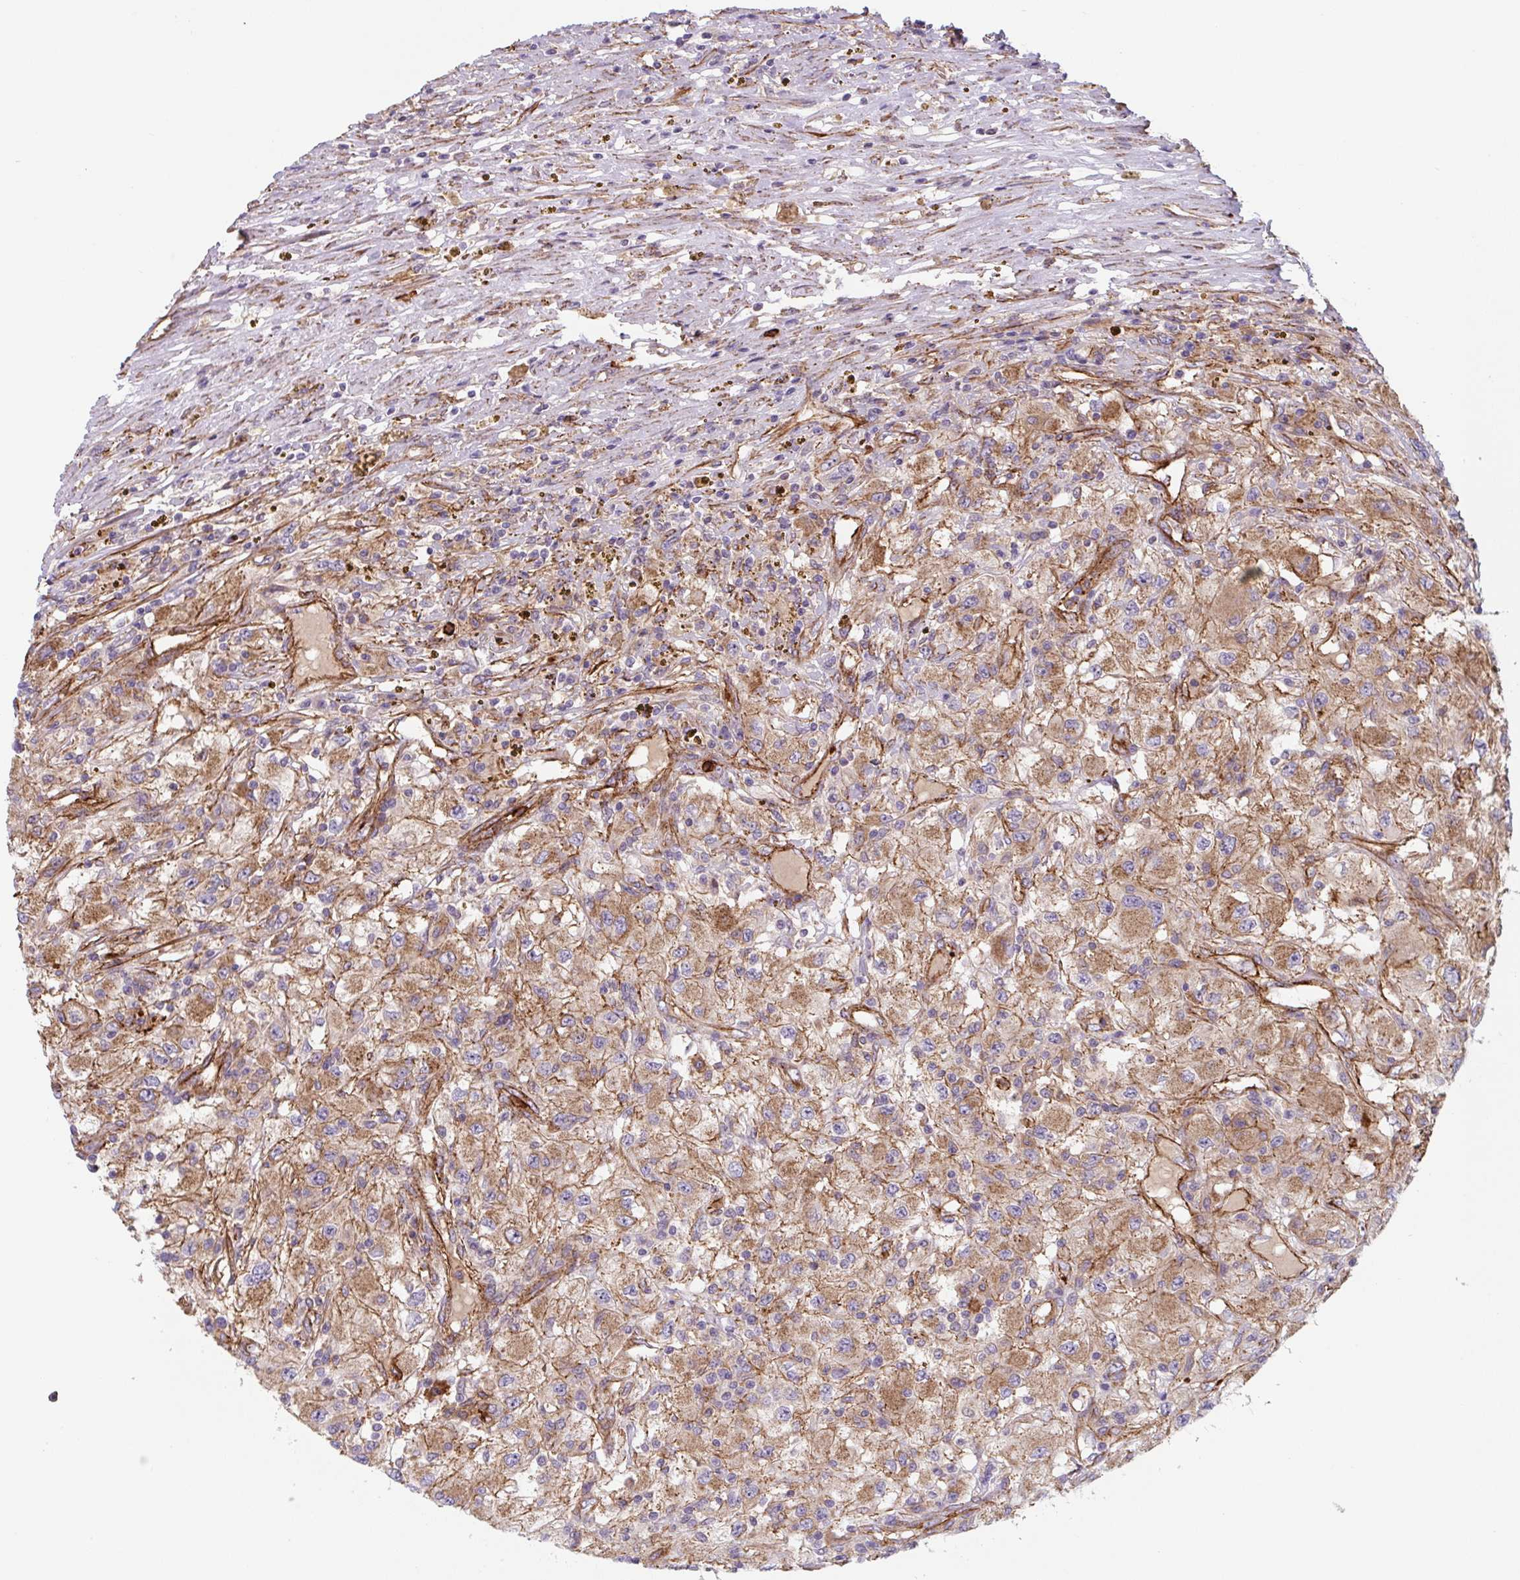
{"staining": {"intensity": "weak", "quantity": ">75%", "location": "cytoplasmic/membranous"}, "tissue": "renal cancer", "cell_type": "Tumor cells", "image_type": "cancer", "snomed": [{"axis": "morphology", "description": "Adenocarcinoma, NOS"}, {"axis": "topography", "description": "Kidney"}], "caption": "Approximately >75% of tumor cells in human renal cancer (adenocarcinoma) display weak cytoplasmic/membranous protein expression as visualized by brown immunohistochemical staining.", "gene": "DHFR2", "patient": {"sex": "female", "age": 67}}